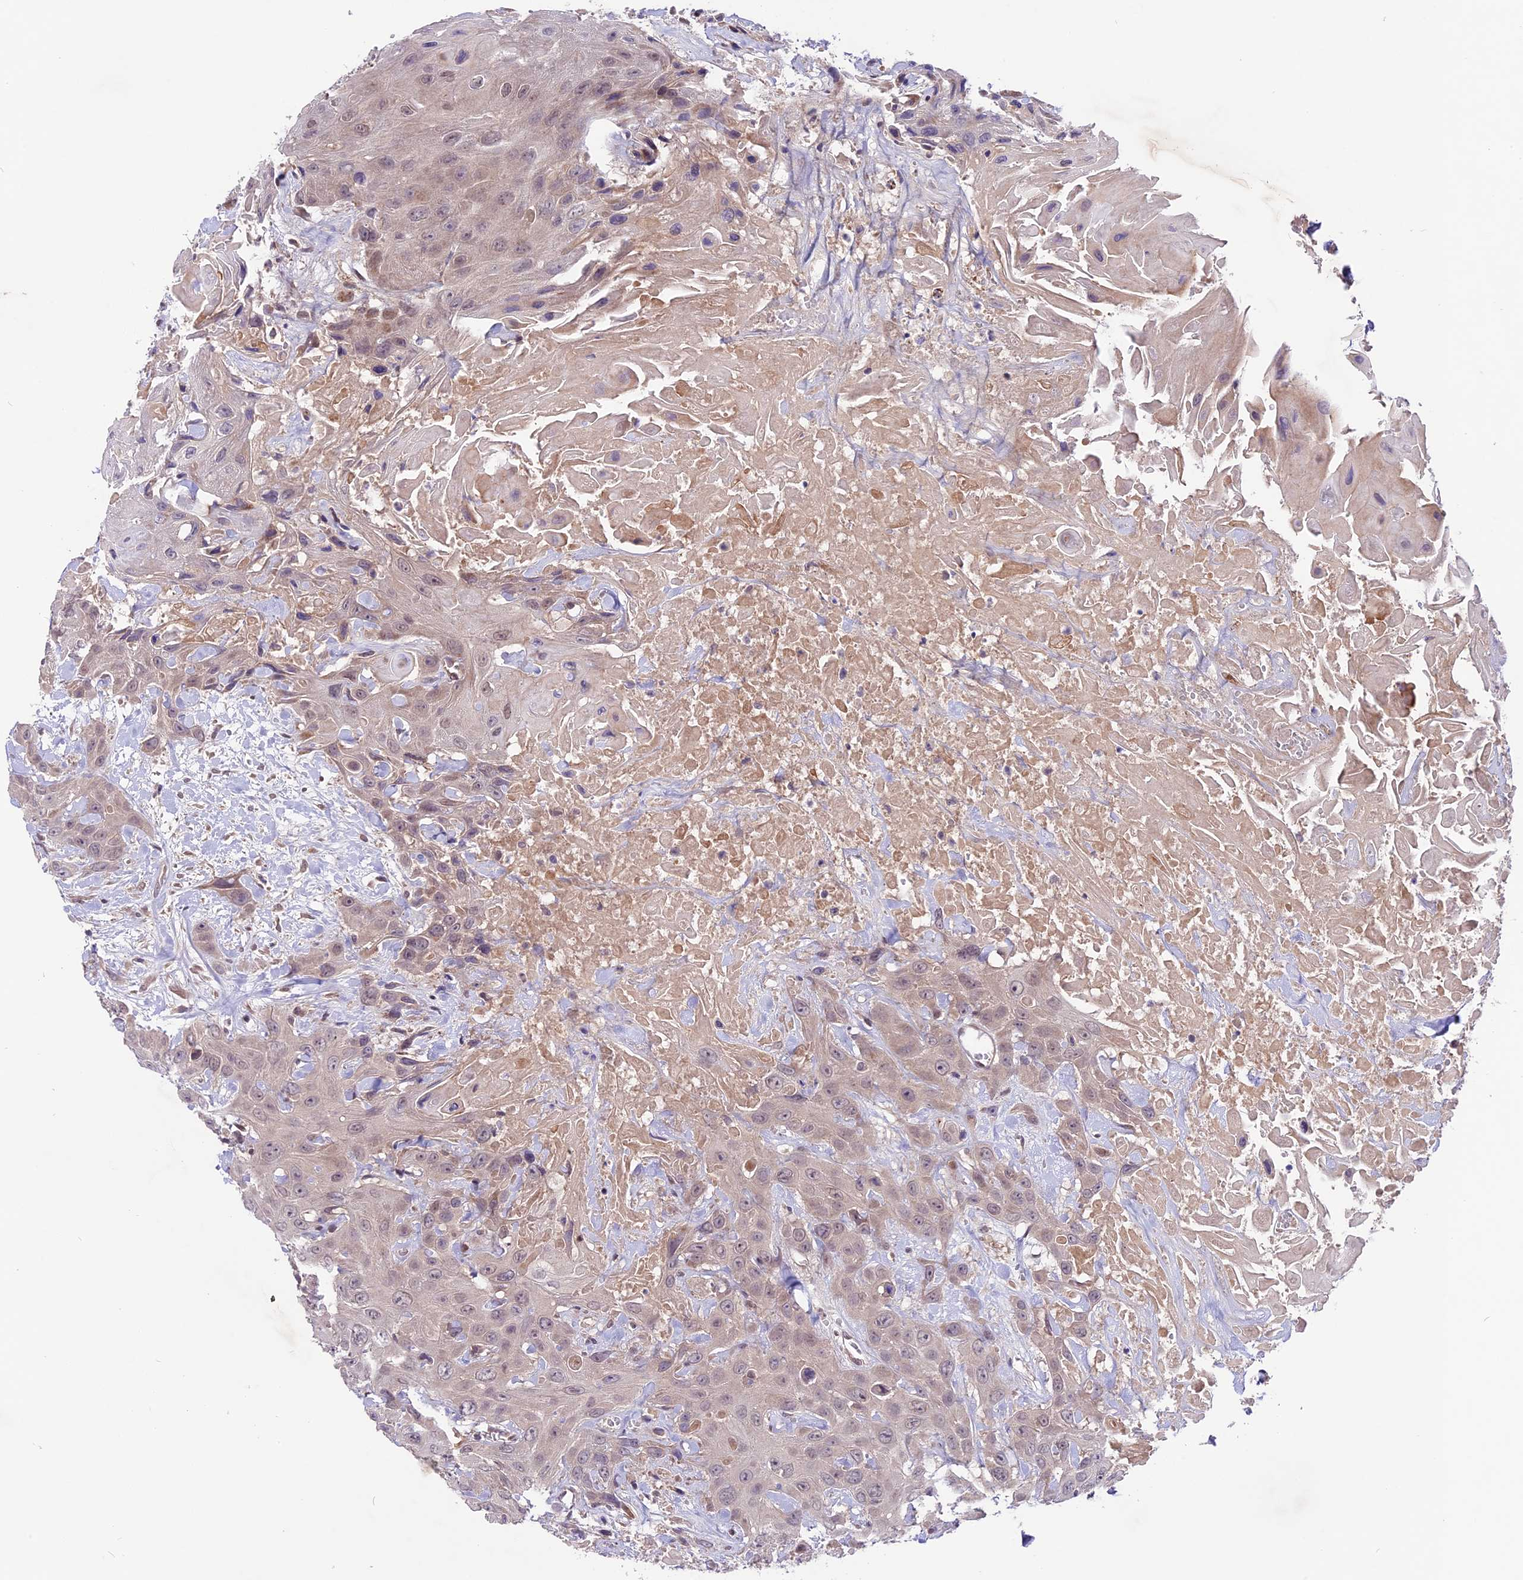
{"staining": {"intensity": "weak", "quantity": "<25%", "location": "nuclear"}, "tissue": "head and neck cancer", "cell_type": "Tumor cells", "image_type": "cancer", "snomed": [{"axis": "morphology", "description": "Squamous cell carcinoma, NOS"}, {"axis": "topography", "description": "Head-Neck"}], "caption": "An image of human head and neck squamous cell carcinoma is negative for staining in tumor cells.", "gene": "SPRED1", "patient": {"sex": "male", "age": 81}}